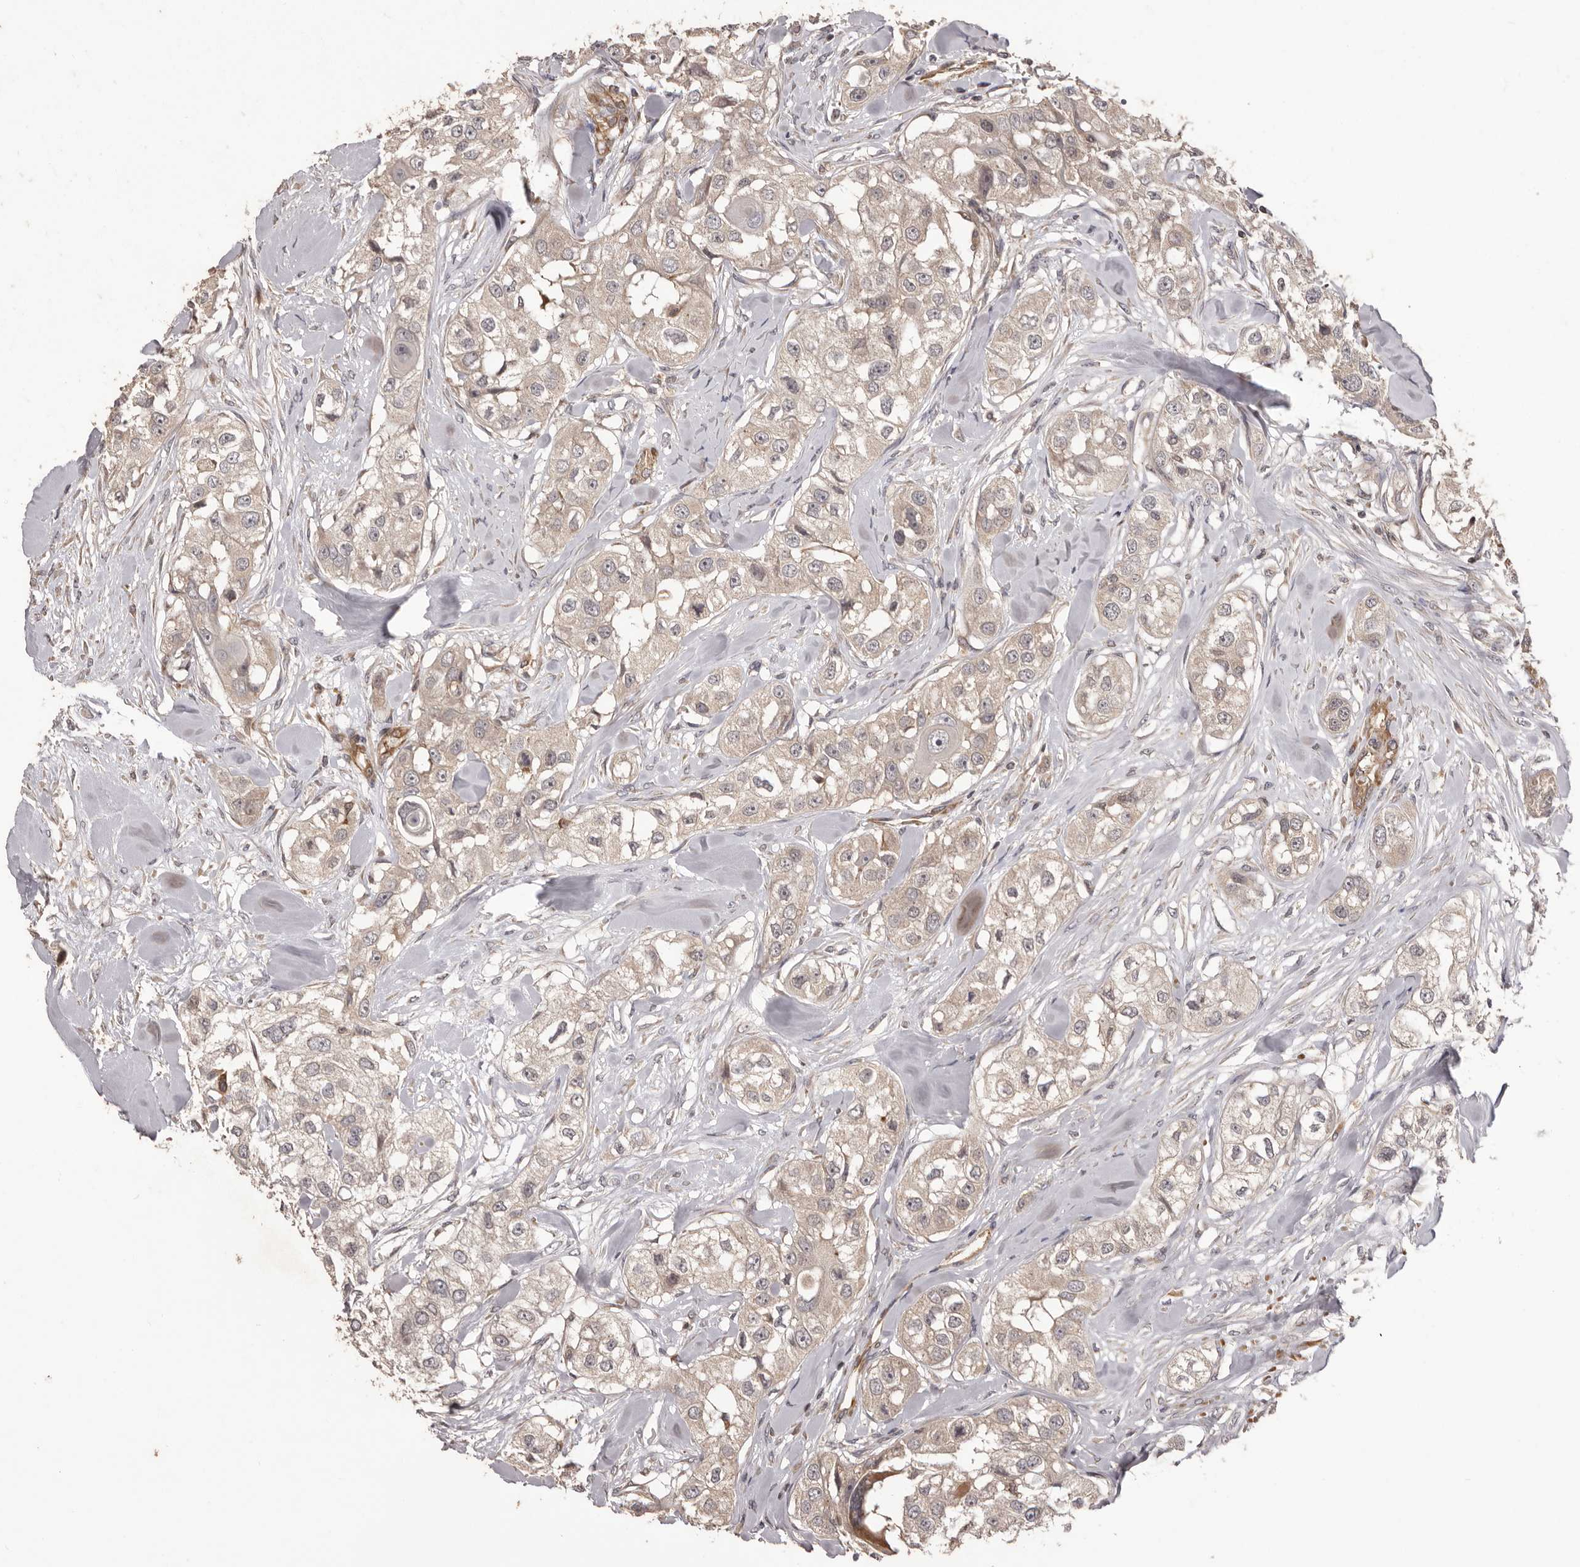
{"staining": {"intensity": "weak", "quantity": ">75%", "location": "cytoplasmic/membranous"}, "tissue": "head and neck cancer", "cell_type": "Tumor cells", "image_type": "cancer", "snomed": [{"axis": "morphology", "description": "Normal tissue, NOS"}, {"axis": "morphology", "description": "Squamous cell carcinoma, NOS"}, {"axis": "topography", "description": "Skeletal muscle"}, {"axis": "topography", "description": "Head-Neck"}], "caption": "Head and neck squamous cell carcinoma stained with a protein marker shows weak staining in tumor cells.", "gene": "QRSL1", "patient": {"sex": "male", "age": 51}}